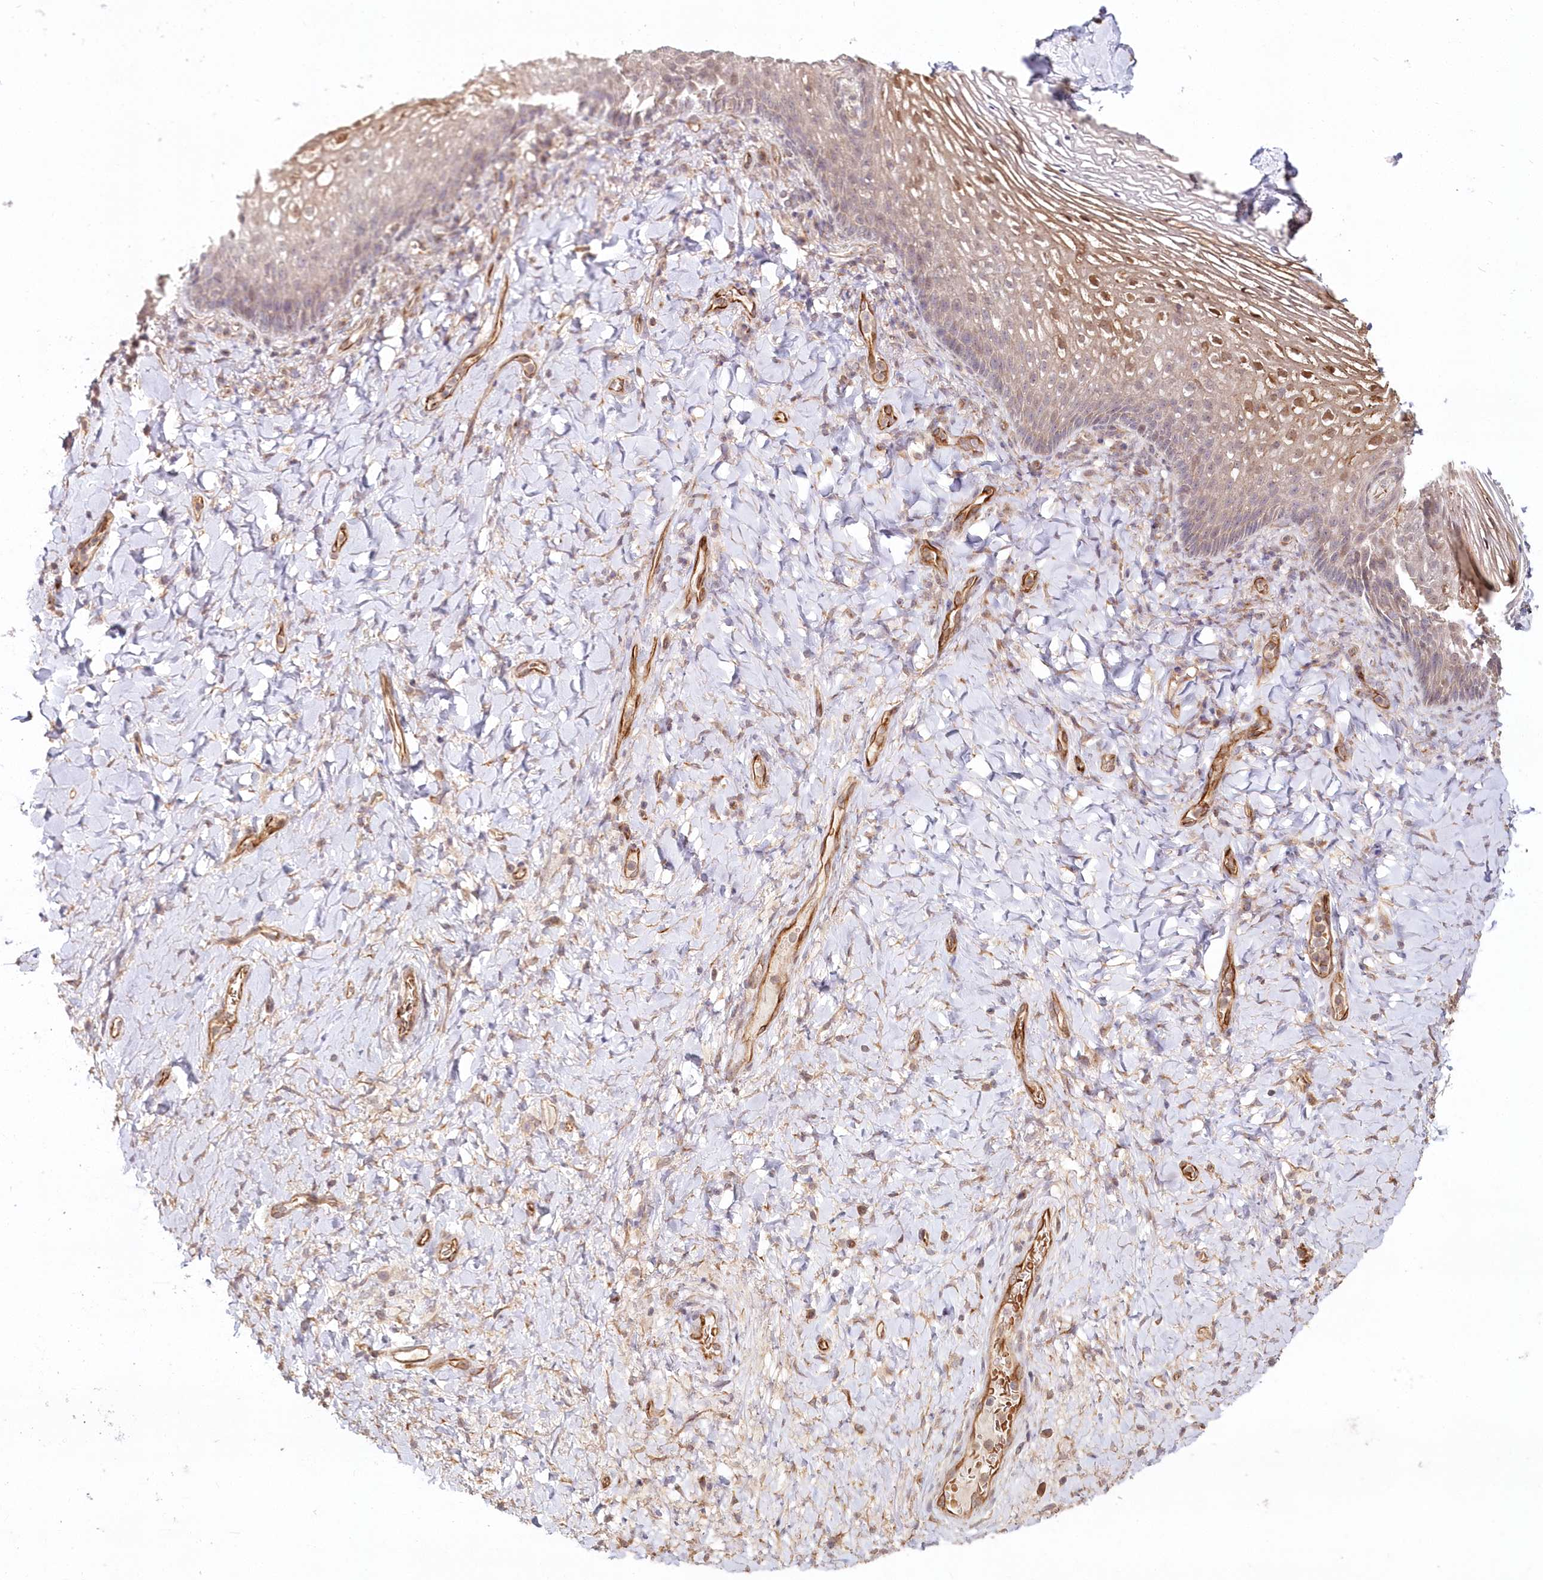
{"staining": {"intensity": "moderate", "quantity": "25%-75%", "location": "cytoplasmic/membranous,nuclear"}, "tissue": "vagina", "cell_type": "Squamous epithelial cells", "image_type": "normal", "snomed": [{"axis": "morphology", "description": "Normal tissue, NOS"}, {"axis": "topography", "description": "Vagina"}], "caption": "Squamous epithelial cells display moderate cytoplasmic/membranous,nuclear positivity in about 25%-75% of cells in benign vagina.", "gene": "HYCC2", "patient": {"sex": "female", "age": 60}}